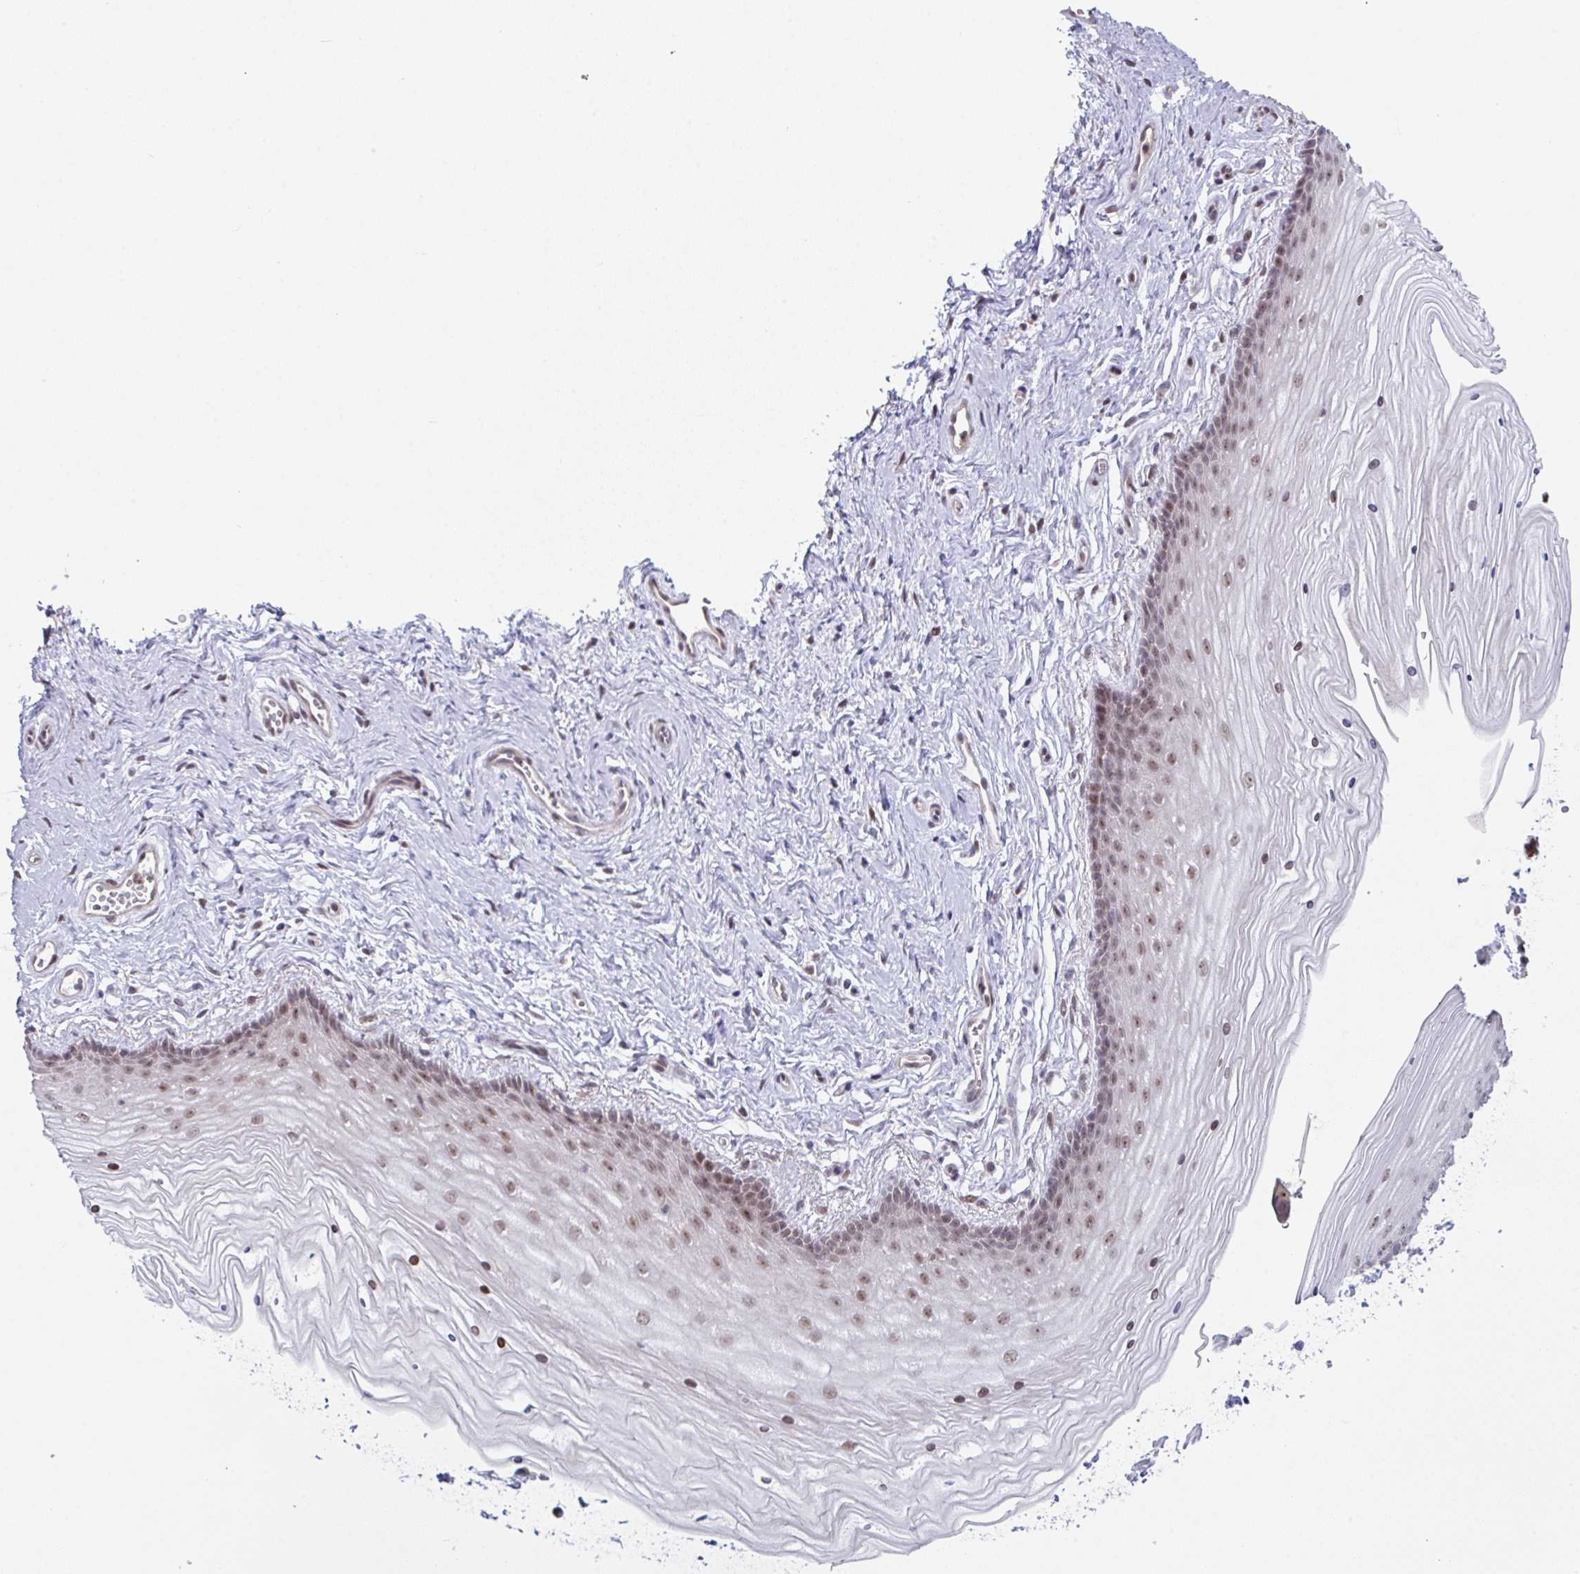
{"staining": {"intensity": "strong", "quantity": "25%-75%", "location": "nuclear"}, "tissue": "vagina", "cell_type": "Squamous epithelial cells", "image_type": "normal", "snomed": [{"axis": "morphology", "description": "Normal tissue, NOS"}, {"axis": "topography", "description": "Vagina"}], "caption": "Immunohistochemistry (IHC) of benign human vagina displays high levels of strong nuclear positivity in approximately 25%-75% of squamous epithelial cells. Using DAB (3,3'-diaminobenzidine) (brown) and hematoxylin (blue) stains, captured at high magnification using brightfield microscopy.", "gene": "RBM18", "patient": {"sex": "female", "age": 38}}